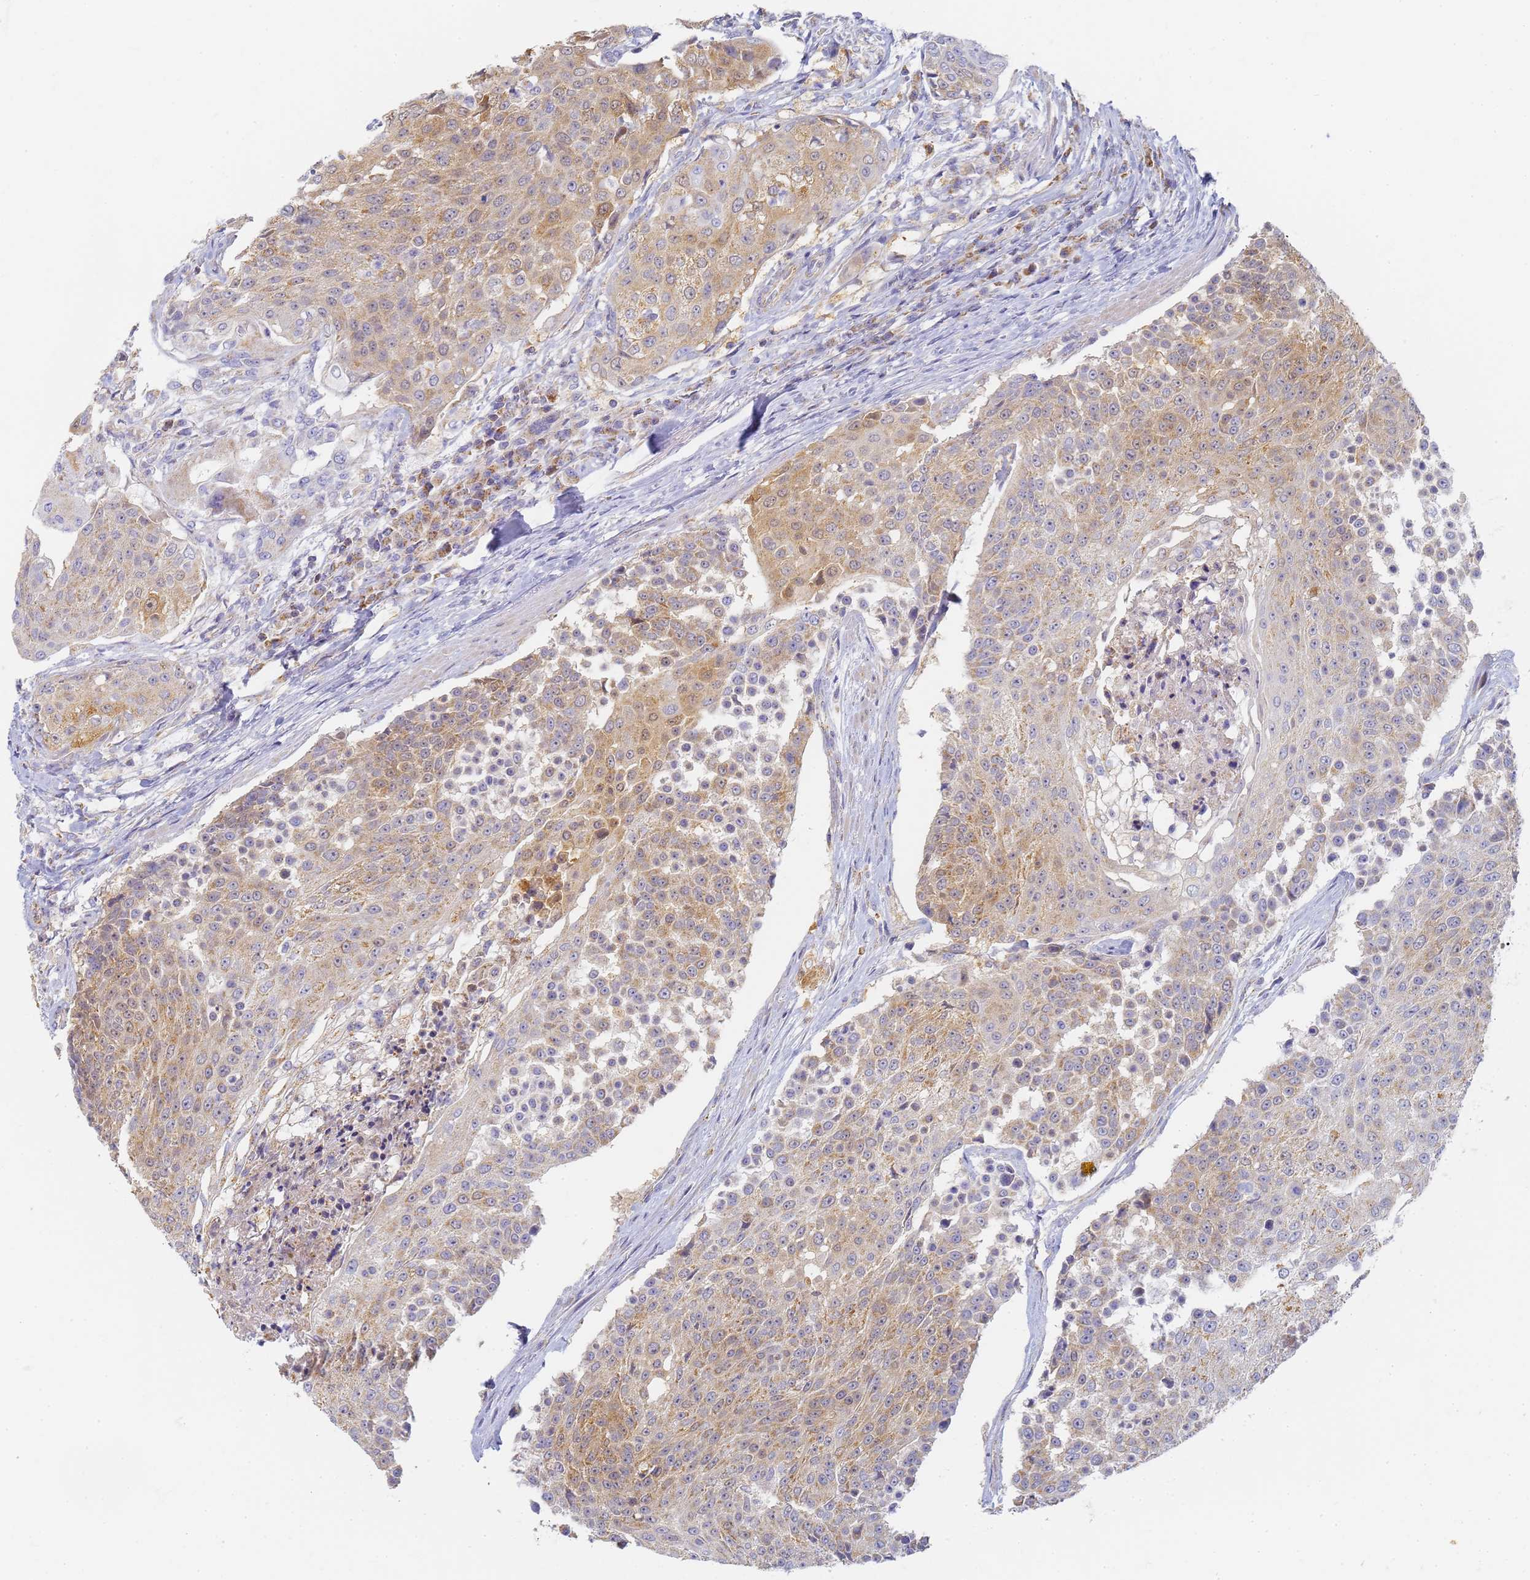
{"staining": {"intensity": "moderate", "quantity": ">75%", "location": "cytoplasmic/membranous"}, "tissue": "urothelial cancer", "cell_type": "Tumor cells", "image_type": "cancer", "snomed": [{"axis": "morphology", "description": "Urothelial carcinoma, High grade"}, {"axis": "topography", "description": "Urinary bladder"}], "caption": "Moderate cytoplasmic/membranous expression is identified in approximately >75% of tumor cells in urothelial cancer. The protein is shown in brown color, while the nuclei are stained blue.", "gene": "UTP23", "patient": {"sex": "female", "age": 63}}